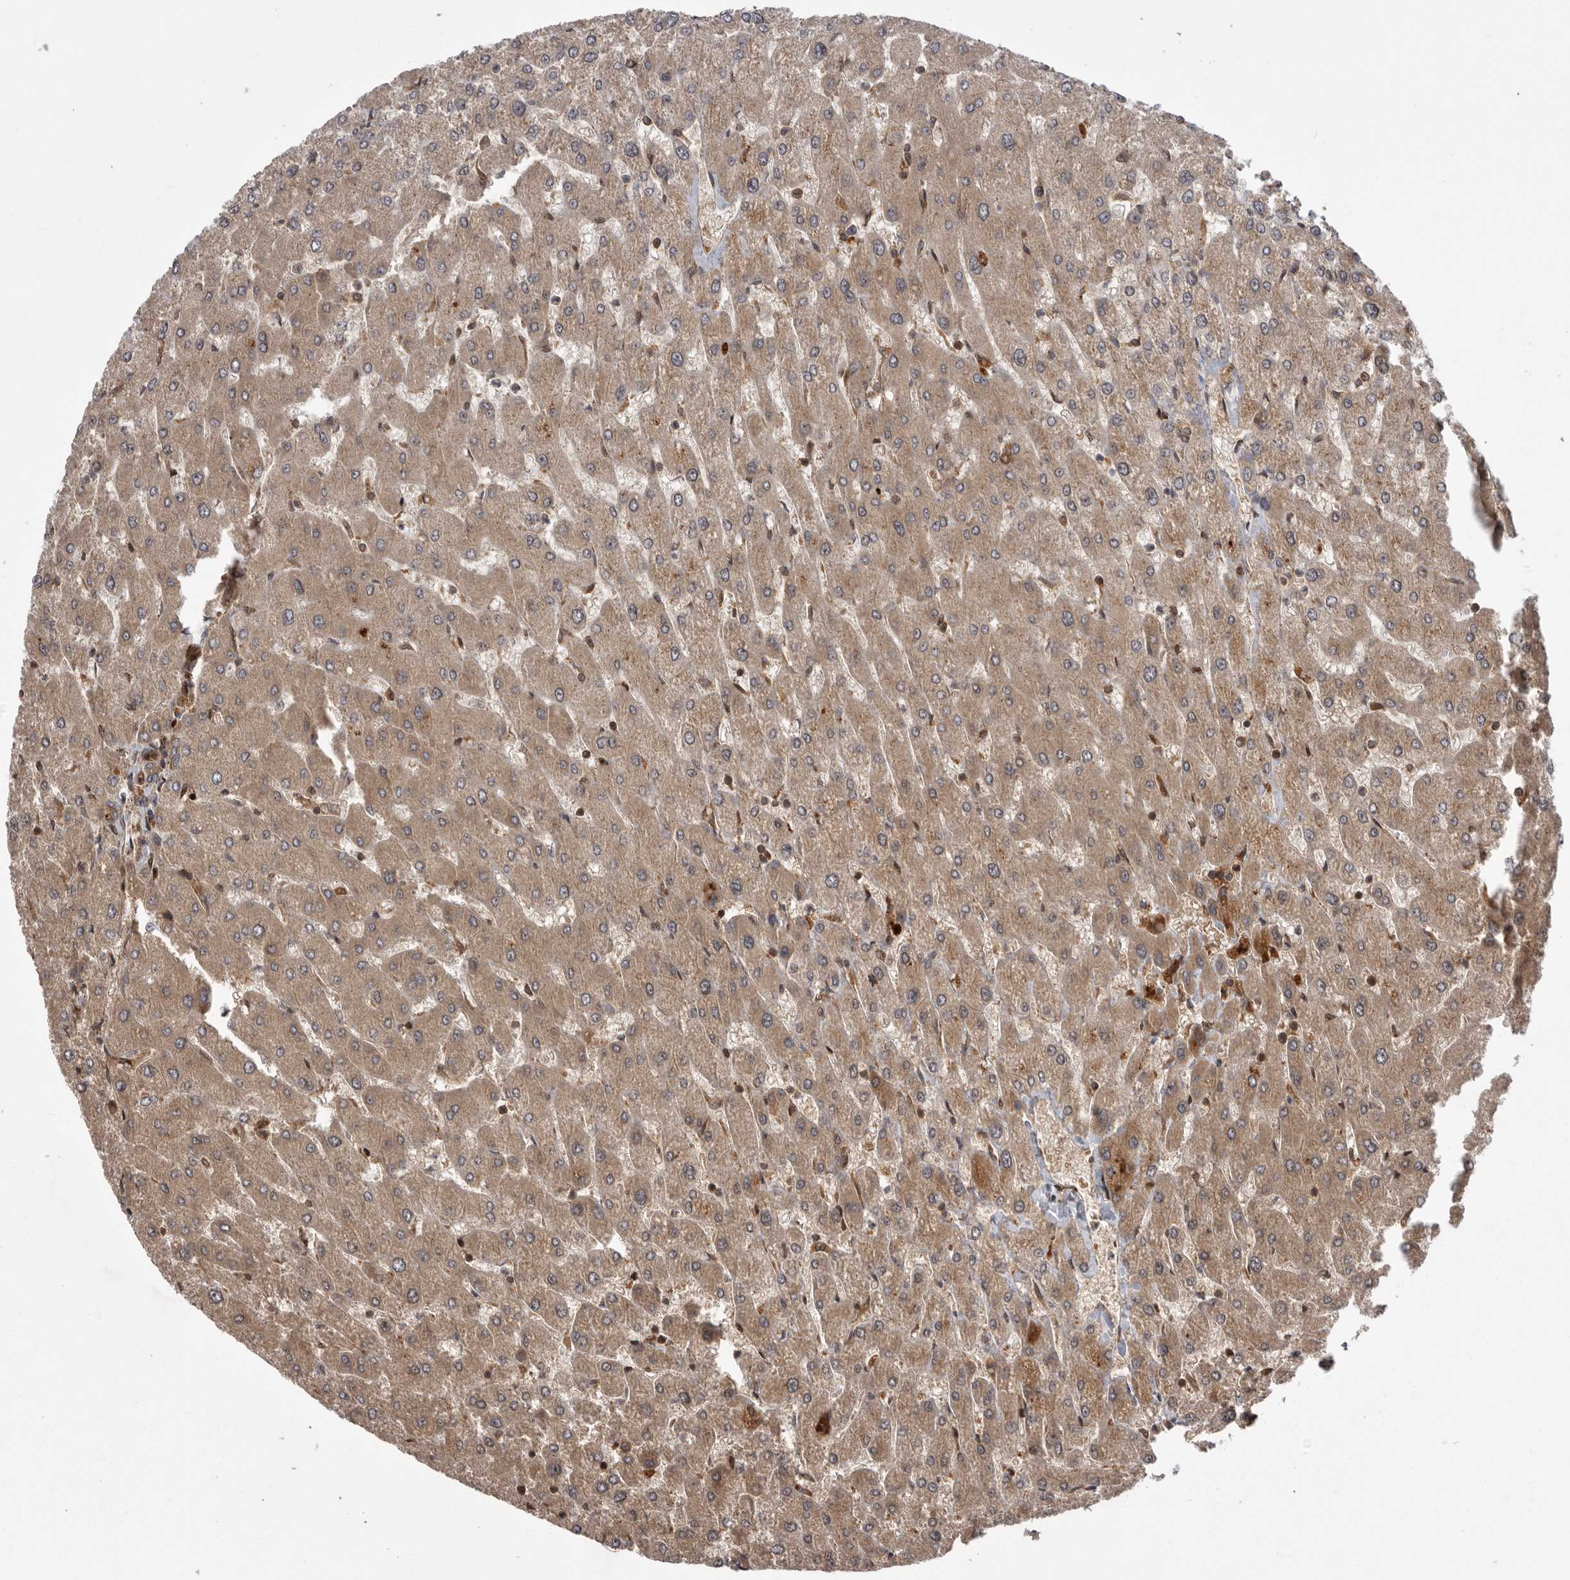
{"staining": {"intensity": "moderate", "quantity": ">75%", "location": "cytoplasmic/membranous"}, "tissue": "liver", "cell_type": "Cholangiocytes", "image_type": "normal", "snomed": [{"axis": "morphology", "description": "Normal tissue, NOS"}, {"axis": "topography", "description": "Liver"}], "caption": "IHC histopathology image of normal liver stained for a protein (brown), which shows medium levels of moderate cytoplasmic/membranous staining in approximately >75% of cholangiocytes.", "gene": "DHDDS", "patient": {"sex": "male", "age": 55}}